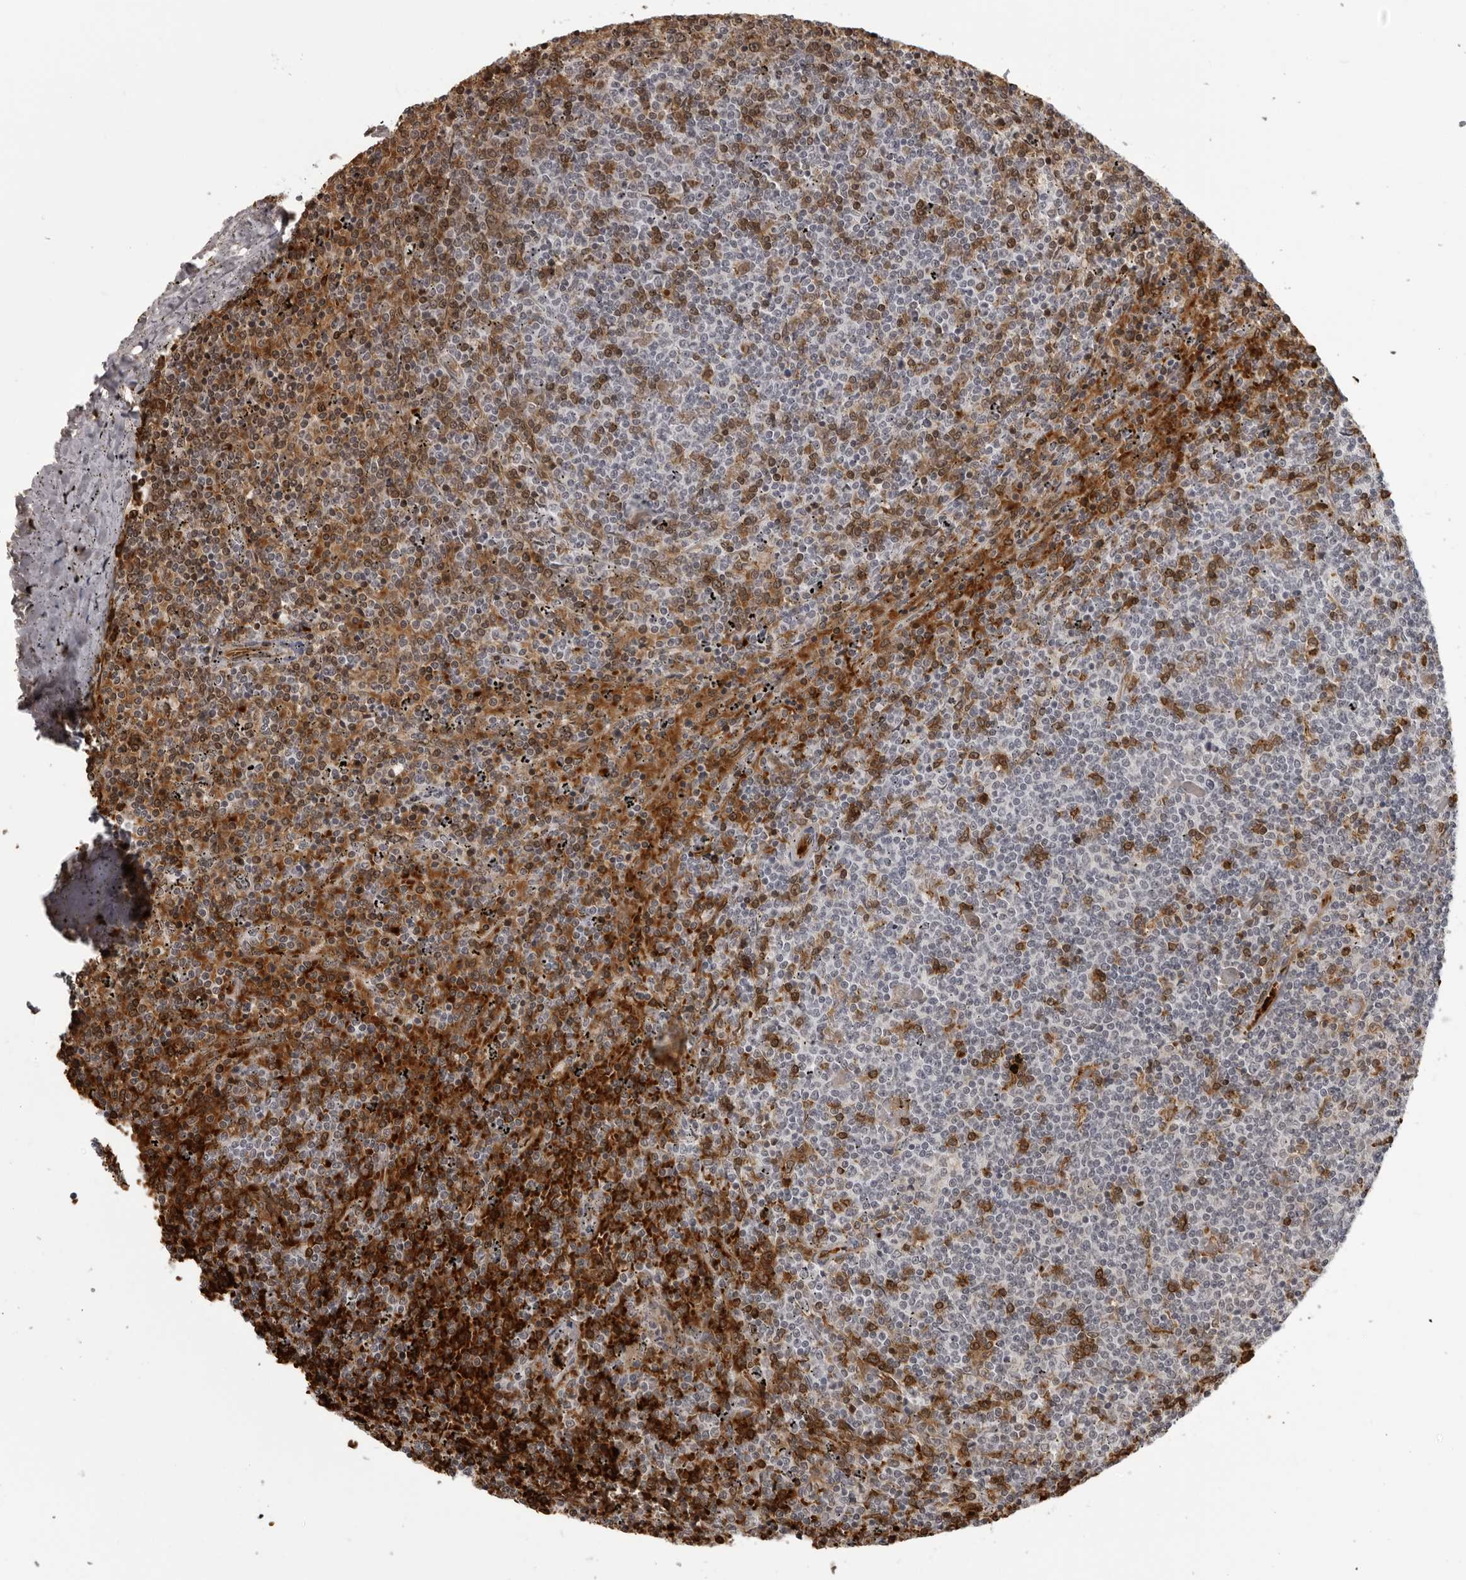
{"staining": {"intensity": "strong", "quantity": "25%-75%", "location": "cytoplasmic/membranous"}, "tissue": "lymphoma", "cell_type": "Tumor cells", "image_type": "cancer", "snomed": [{"axis": "morphology", "description": "Malignant lymphoma, non-Hodgkin's type, Low grade"}, {"axis": "topography", "description": "Spleen"}], "caption": "Tumor cells display strong cytoplasmic/membranous positivity in approximately 25%-75% of cells in lymphoma. The staining was performed using DAB to visualize the protein expression in brown, while the nuclei were stained in blue with hematoxylin (Magnification: 20x).", "gene": "THOP1", "patient": {"sex": "female", "age": 50}}